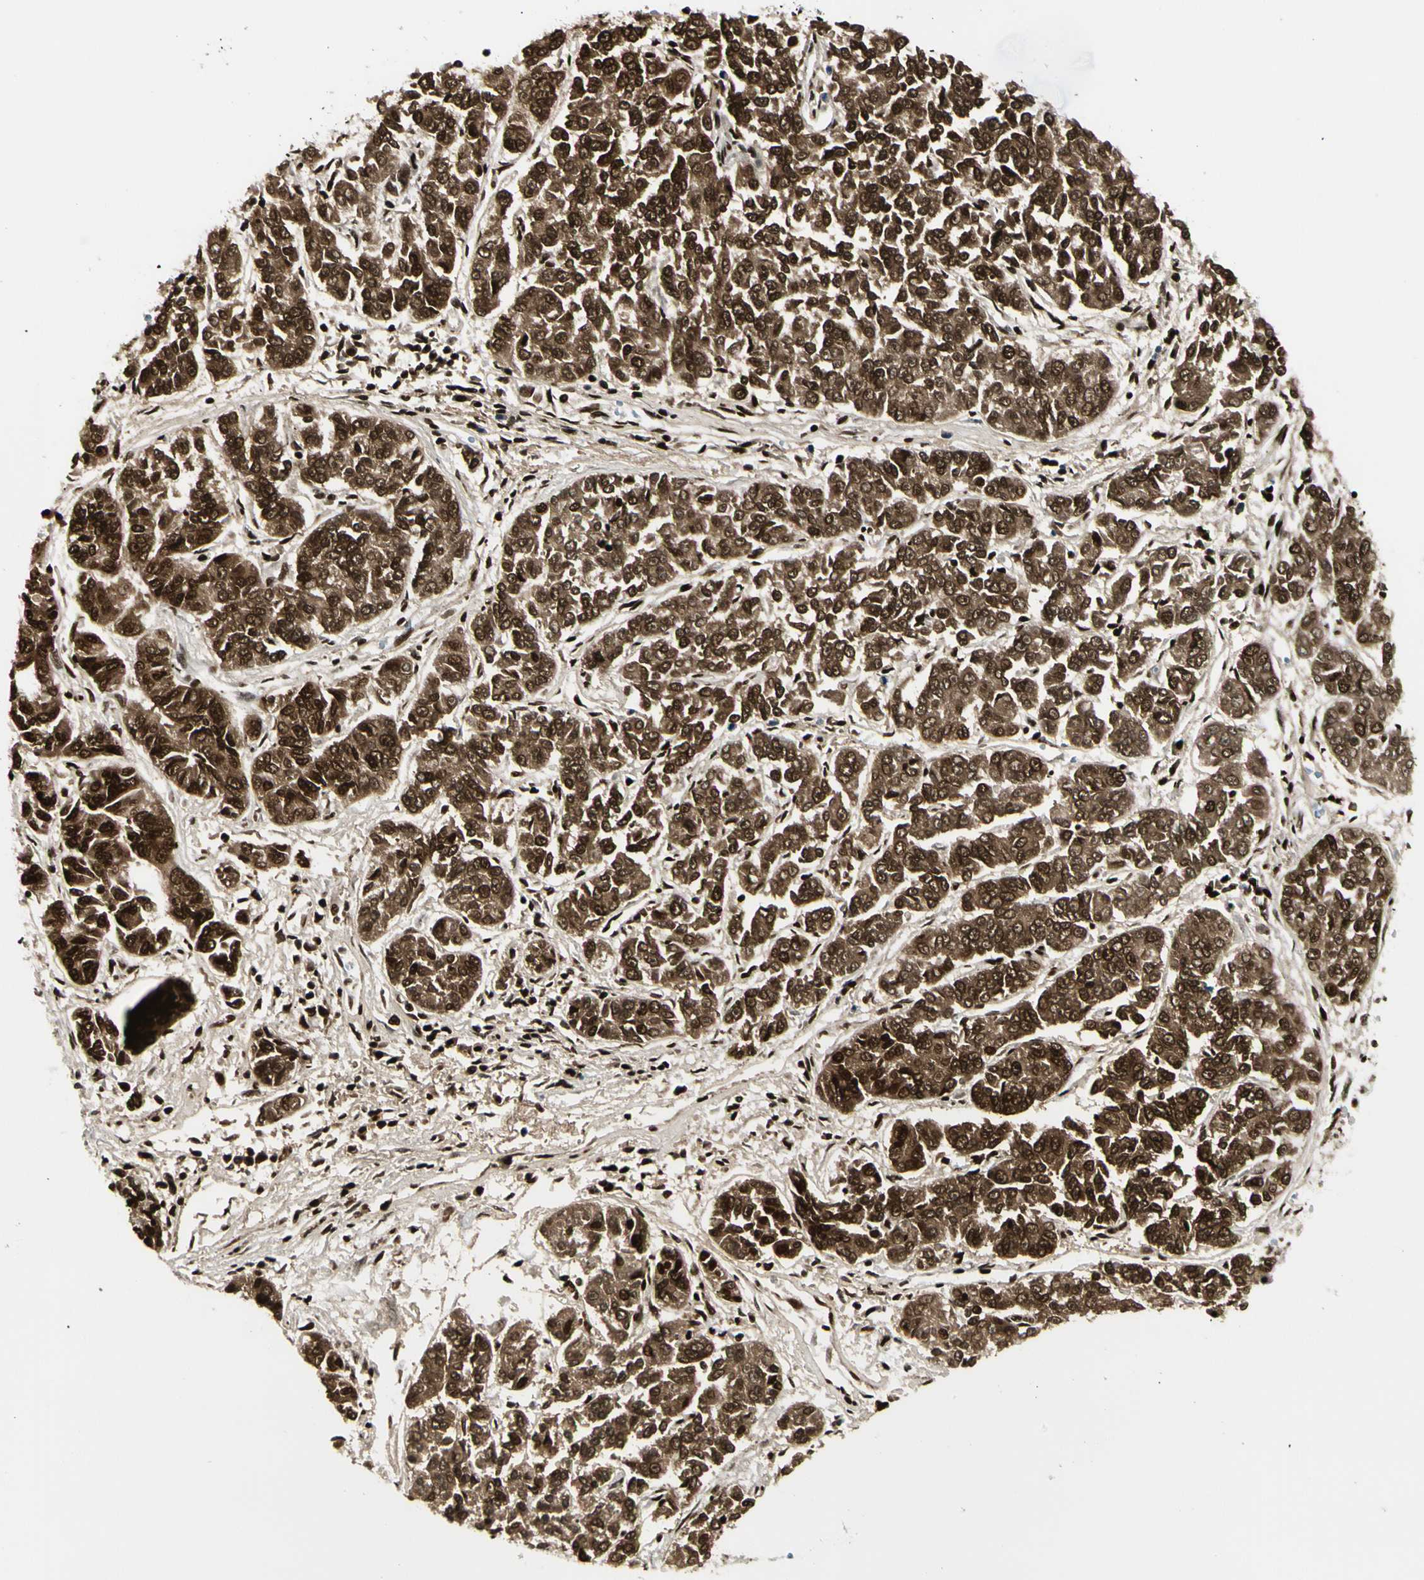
{"staining": {"intensity": "strong", "quantity": ">75%", "location": "cytoplasmic/membranous,nuclear"}, "tissue": "lung cancer", "cell_type": "Tumor cells", "image_type": "cancer", "snomed": [{"axis": "morphology", "description": "Adenocarcinoma, NOS"}, {"axis": "topography", "description": "Lung"}], "caption": "A brown stain shows strong cytoplasmic/membranous and nuclear expression of a protein in lung adenocarcinoma tumor cells.", "gene": "CCAR1", "patient": {"sex": "male", "age": 84}}